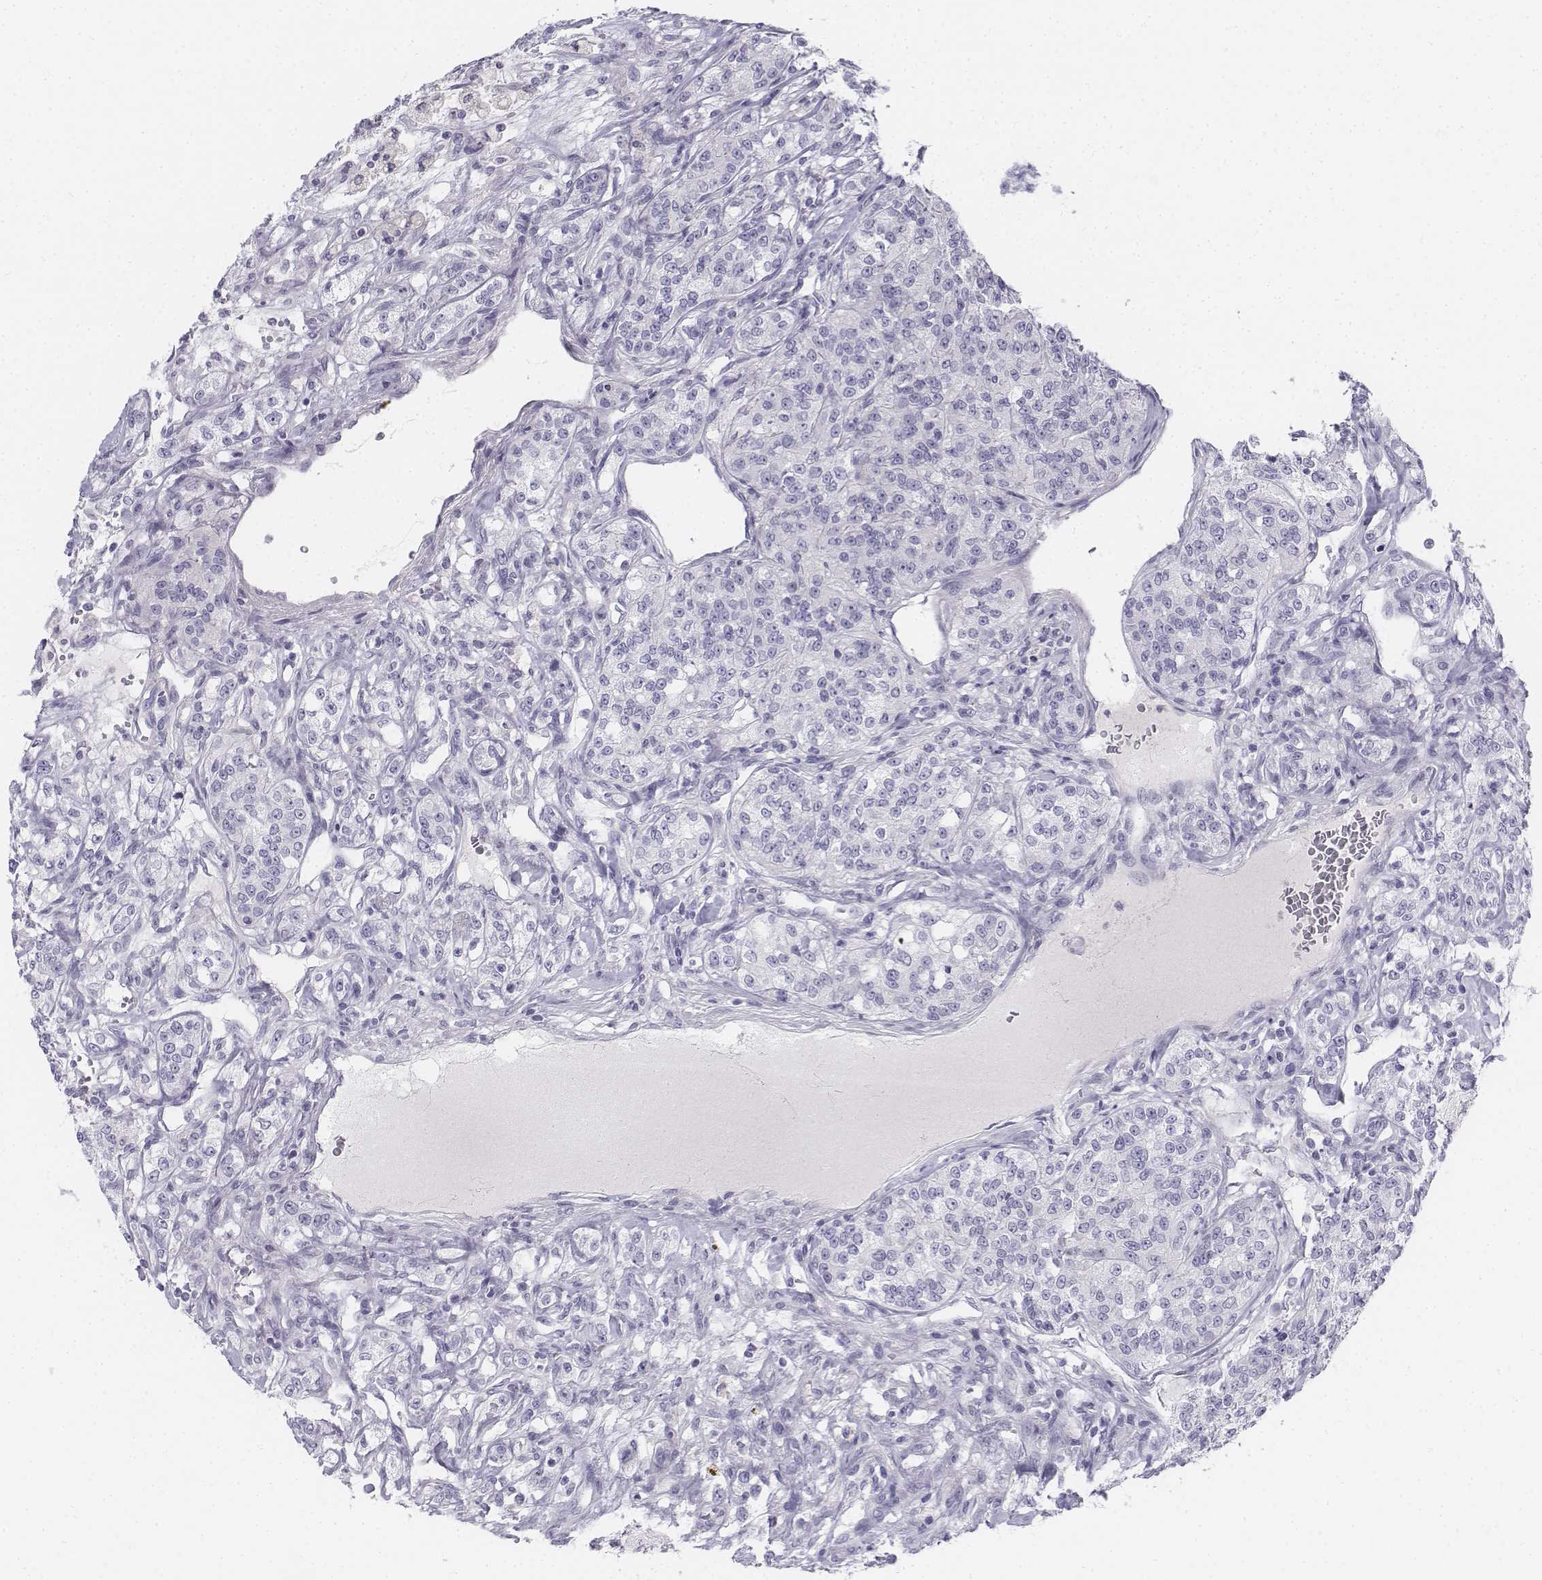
{"staining": {"intensity": "negative", "quantity": "none", "location": "none"}, "tissue": "renal cancer", "cell_type": "Tumor cells", "image_type": "cancer", "snomed": [{"axis": "morphology", "description": "Adenocarcinoma, NOS"}, {"axis": "topography", "description": "Kidney"}], "caption": "High magnification brightfield microscopy of renal cancer (adenocarcinoma) stained with DAB (brown) and counterstained with hematoxylin (blue): tumor cells show no significant staining. (DAB immunohistochemistry (IHC) with hematoxylin counter stain).", "gene": "TH", "patient": {"sex": "female", "age": 63}}